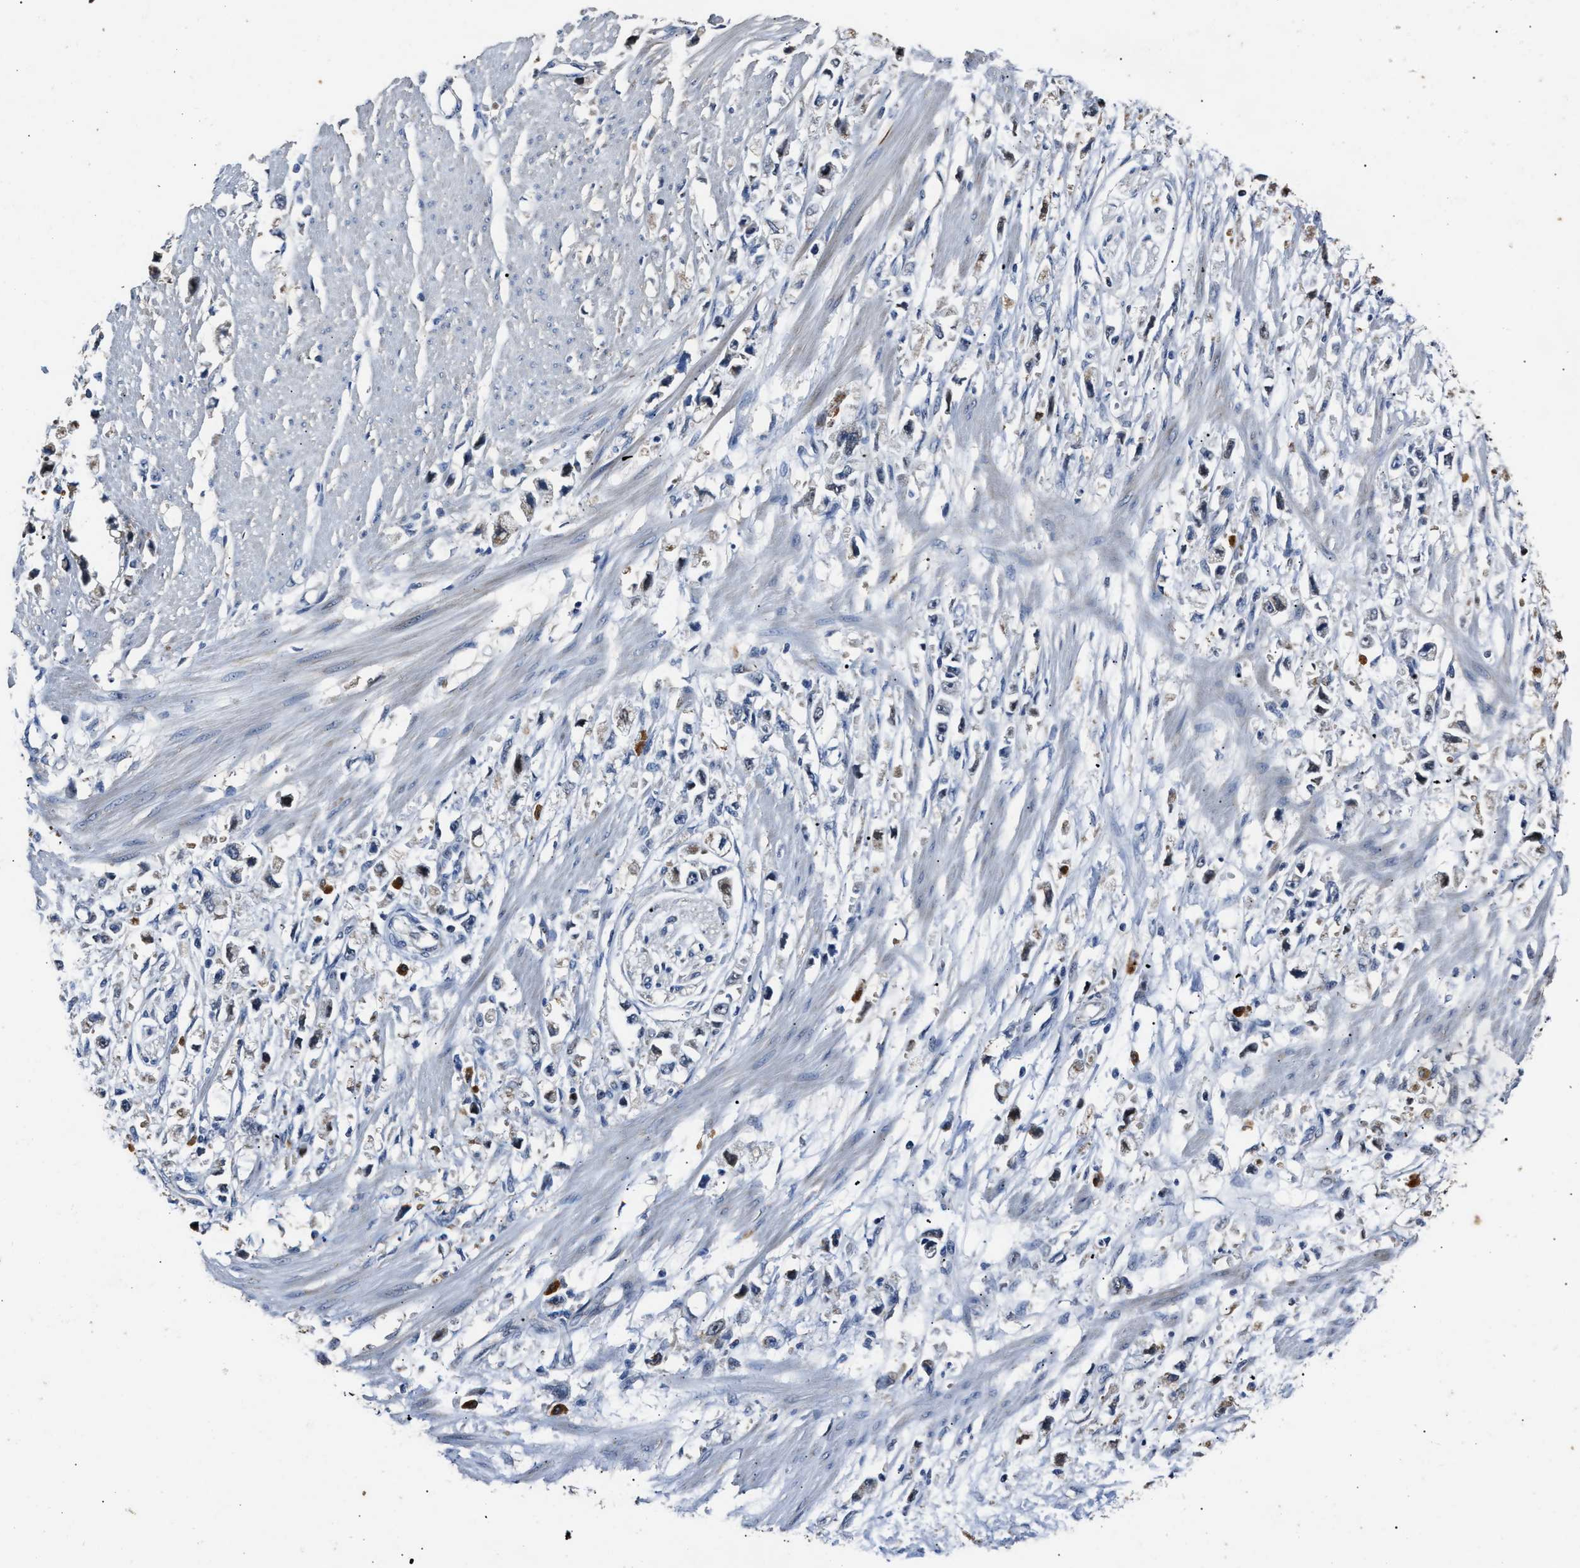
{"staining": {"intensity": "weak", "quantity": "<25%", "location": "cytoplasmic/membranous"}, "tissue": "stomach cancer", "cell_type": "Tumor cells", "image_type": "cancer", "snomed": [{"axis": "morphology", "description": "Adenocarcinoma, NOS"}, {"axis": "topography", "description": "Stomach"}], "caption": "Stomach adenocarcinoma stained for a protein using immunohistochemistry (IHC) displays no positivity tumor cells.", "gene": "NSUN5", "patient": {"sex": "female", "age": 59}}